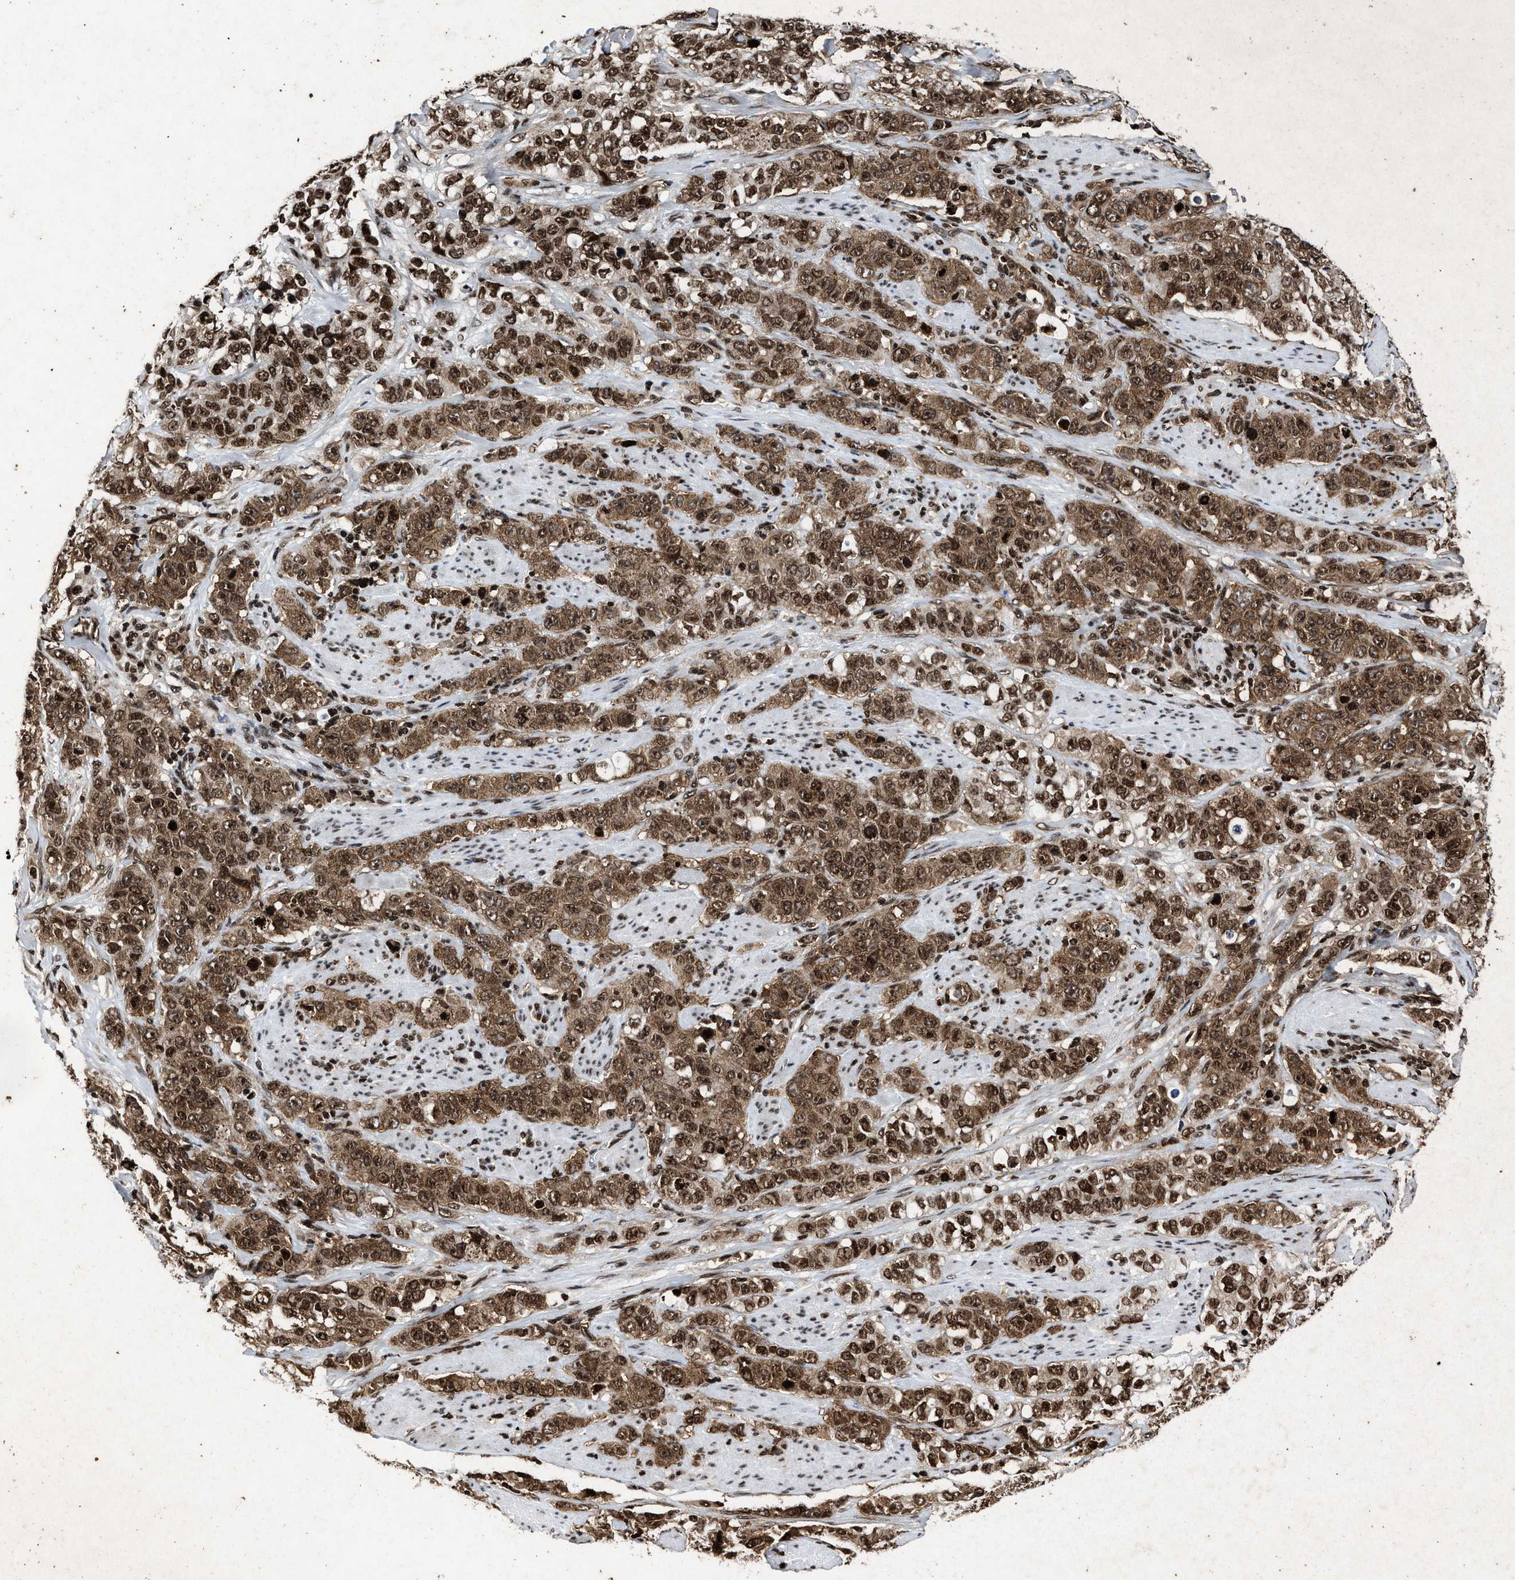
{"staining": {"intensity": "strong", "quantity": ">75%", "location": "cytoplasmic/membranous,nuclear"}, "tissue": "stomach cancer", "cell_type": "Tumor cells", "image_type": "cancer", "snomed": [{"axis": "morphology", "description": "Adenocarcinoma, NOS"}, {"axis": "topography", "description": "Stomach"}], "caption": "A brown stain highlights strong cytoplasmic/membranous and nuclear positivity of a protein in human stomach cancer (adenocarcinoma) tumor cells.", "gene": "ALYREF", "patient": {"sex": "male", "age": 48}}